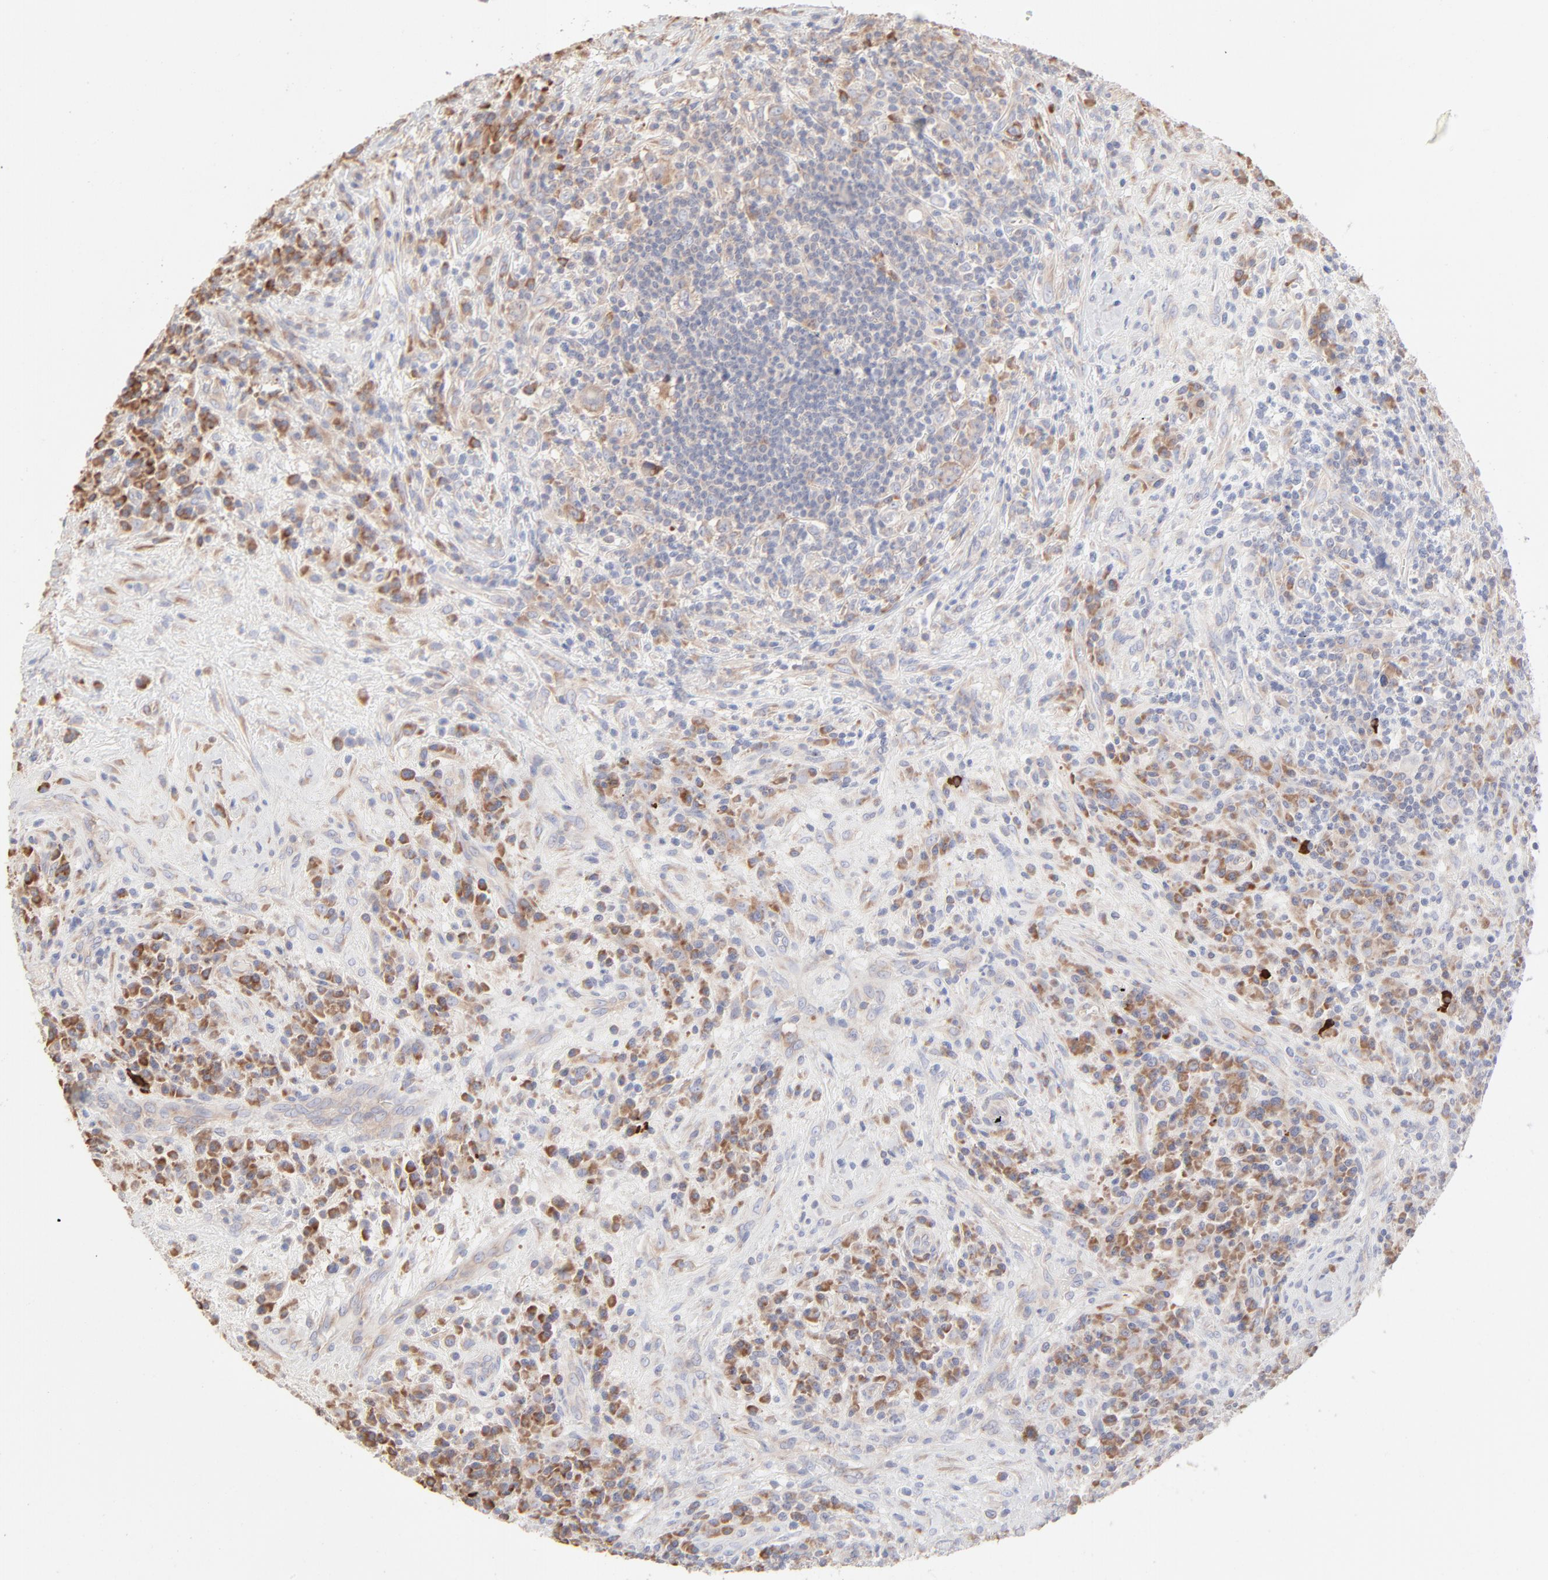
{"staining": {"intensity": "moderate", "quantity": ">75%", "location": "cytoplasmic/membranous"}, "tissue": "lymphoma", "cell_type": "Tumor cells", "image_type": "cancer", "snomed": [{"axis": "morphology", "description": "Hodgkin's disease, NOS"}, {"axis": "topography", "description": "Lymph node"}], "caption": "Hodgkin's disease tissue displays moderate cytoplasmic/membranous staining in about >75% of tumor cells", "gene": "RPS21", "patient": {"sex": "female", "age": 25}}